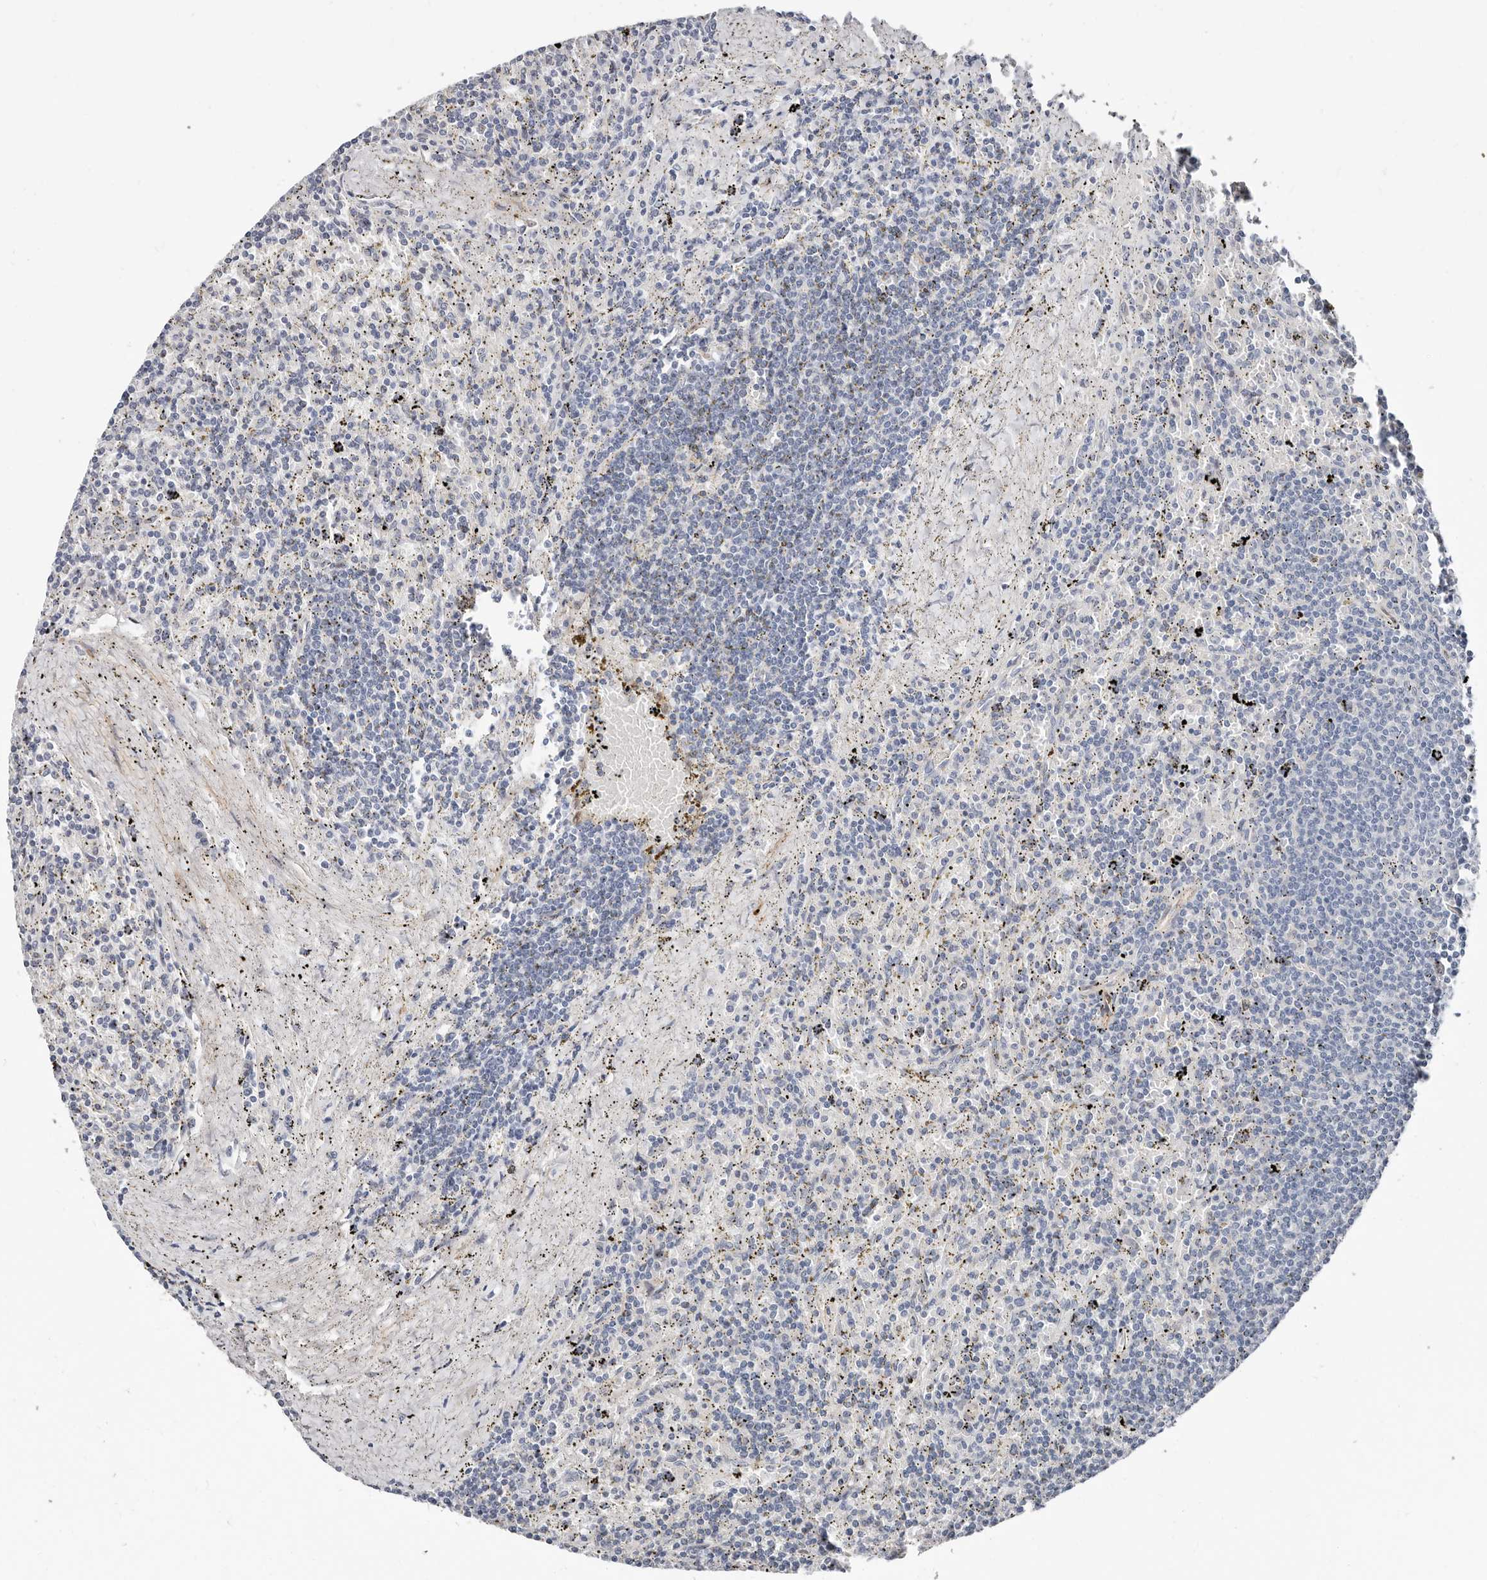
{"staining": {"intensity": "negative", "quantity": "none", "location": "none"}, "tissue": "lymphoma", "cell_type": "Tumor cells", "image_type": "cancer", "snomed": [{"axis": "morphology", "description": "Malignant lymphoma, non-Hodgkin's type, Low grade"}, {"axis": "topography", "description": "Spleen"}], "caption": "Immunohistochemistry (IHC) photomicrograph of neoplastic tissue: malignant lymphoma, non-Hodgkin's type (low-grade) stained with DAB reveals no significant protein positivity in tumor cells.", "gene": "ASRGL1", "patient": {"sex": "male", "age": 76}}